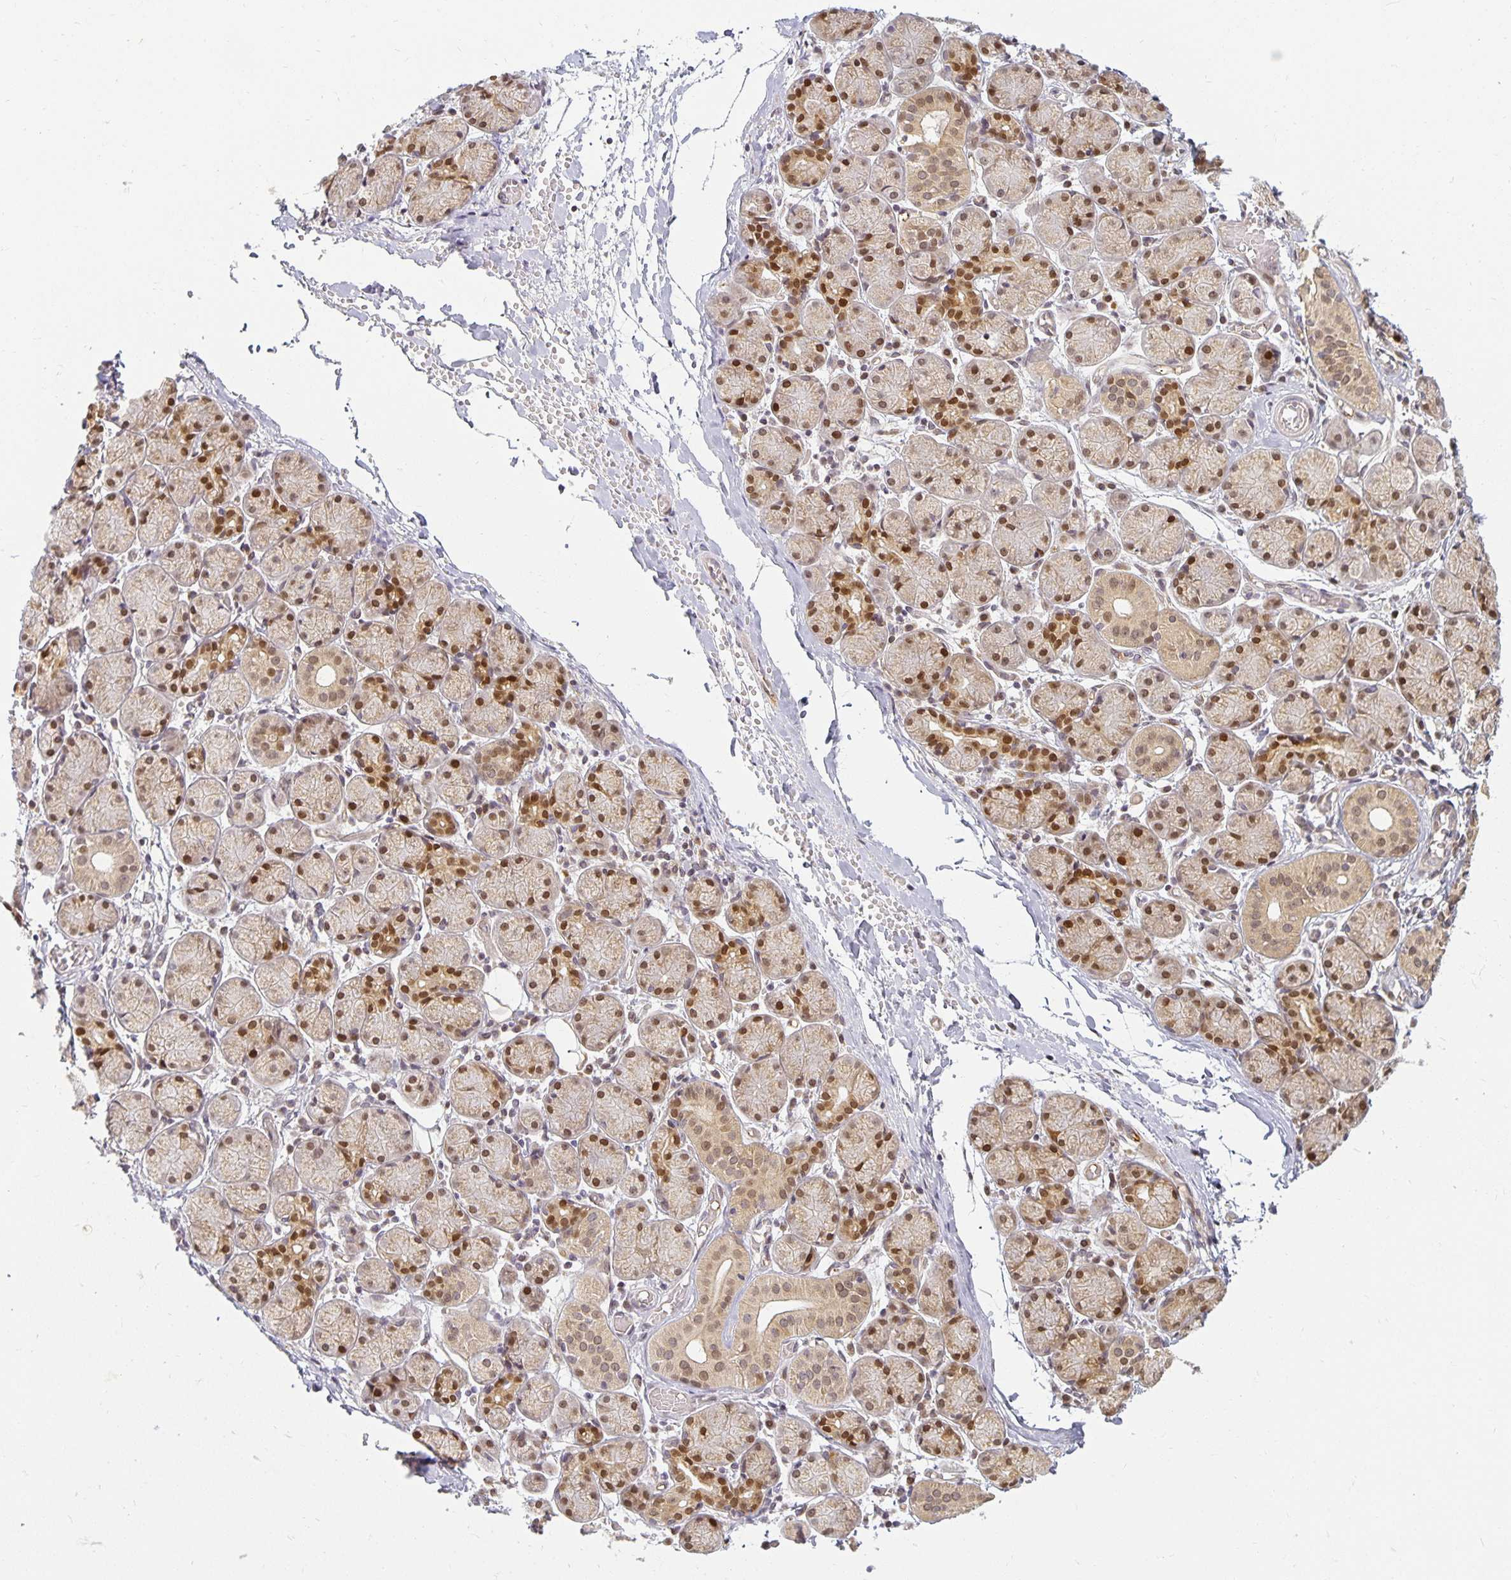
{"staining": {"intensity": "moderate", "quantity": ">75%", "location": "nuclear"}, "tissue": "salivary gland", "cell_type": "Glandular cells", "image_type": "normal", "snomed": [{"axis": "morphology", "description": "Normal tissue, NOS"}, {"axis": "topography", "description": "Salivary gland"}], "caption": "A micrograph of human salivary gland stained for a protein exhibits moderate nuclear brown staining in glandular cells.", "gene": "EHF", "patient": {"sex": "female", "age": 24}}